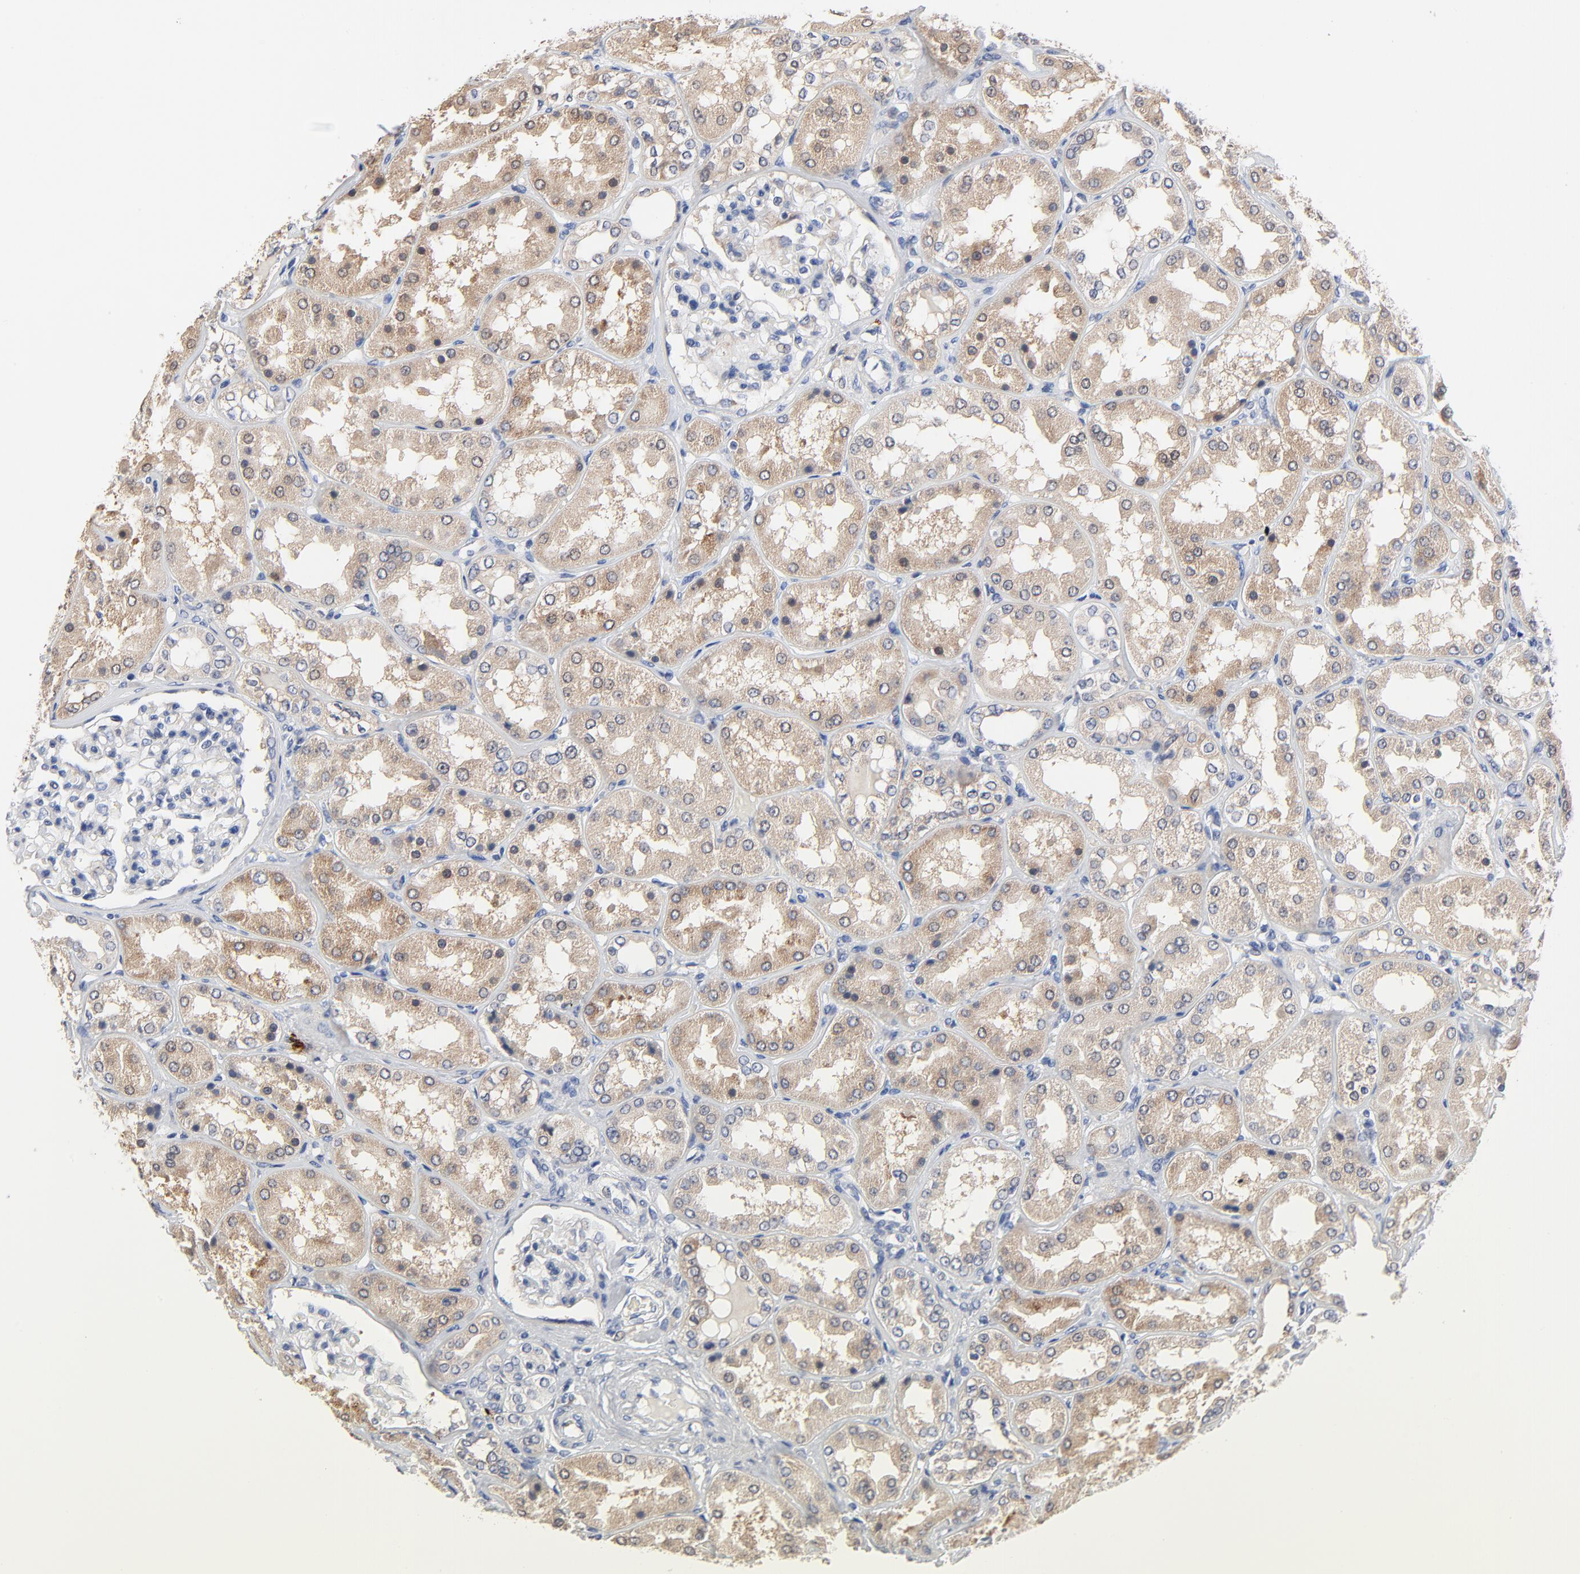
{"staining": {"intensity": "negative", "quantity": "none", "location": "none"}, "tissue": "kidney", "cell_type": "Cells in glomeruli", "image_type": "normal", "snomed": [{"axis": "morphology", "description": "Normal tissue, NOS"}, {"axis": "topography", "description": "Kidney"}], "caption": "The micrograph demonstrates no significant staining in cells in glomeruli of kidney.", "gene": "FBXL5", "patient": {"sex": "female", "age": 56}}